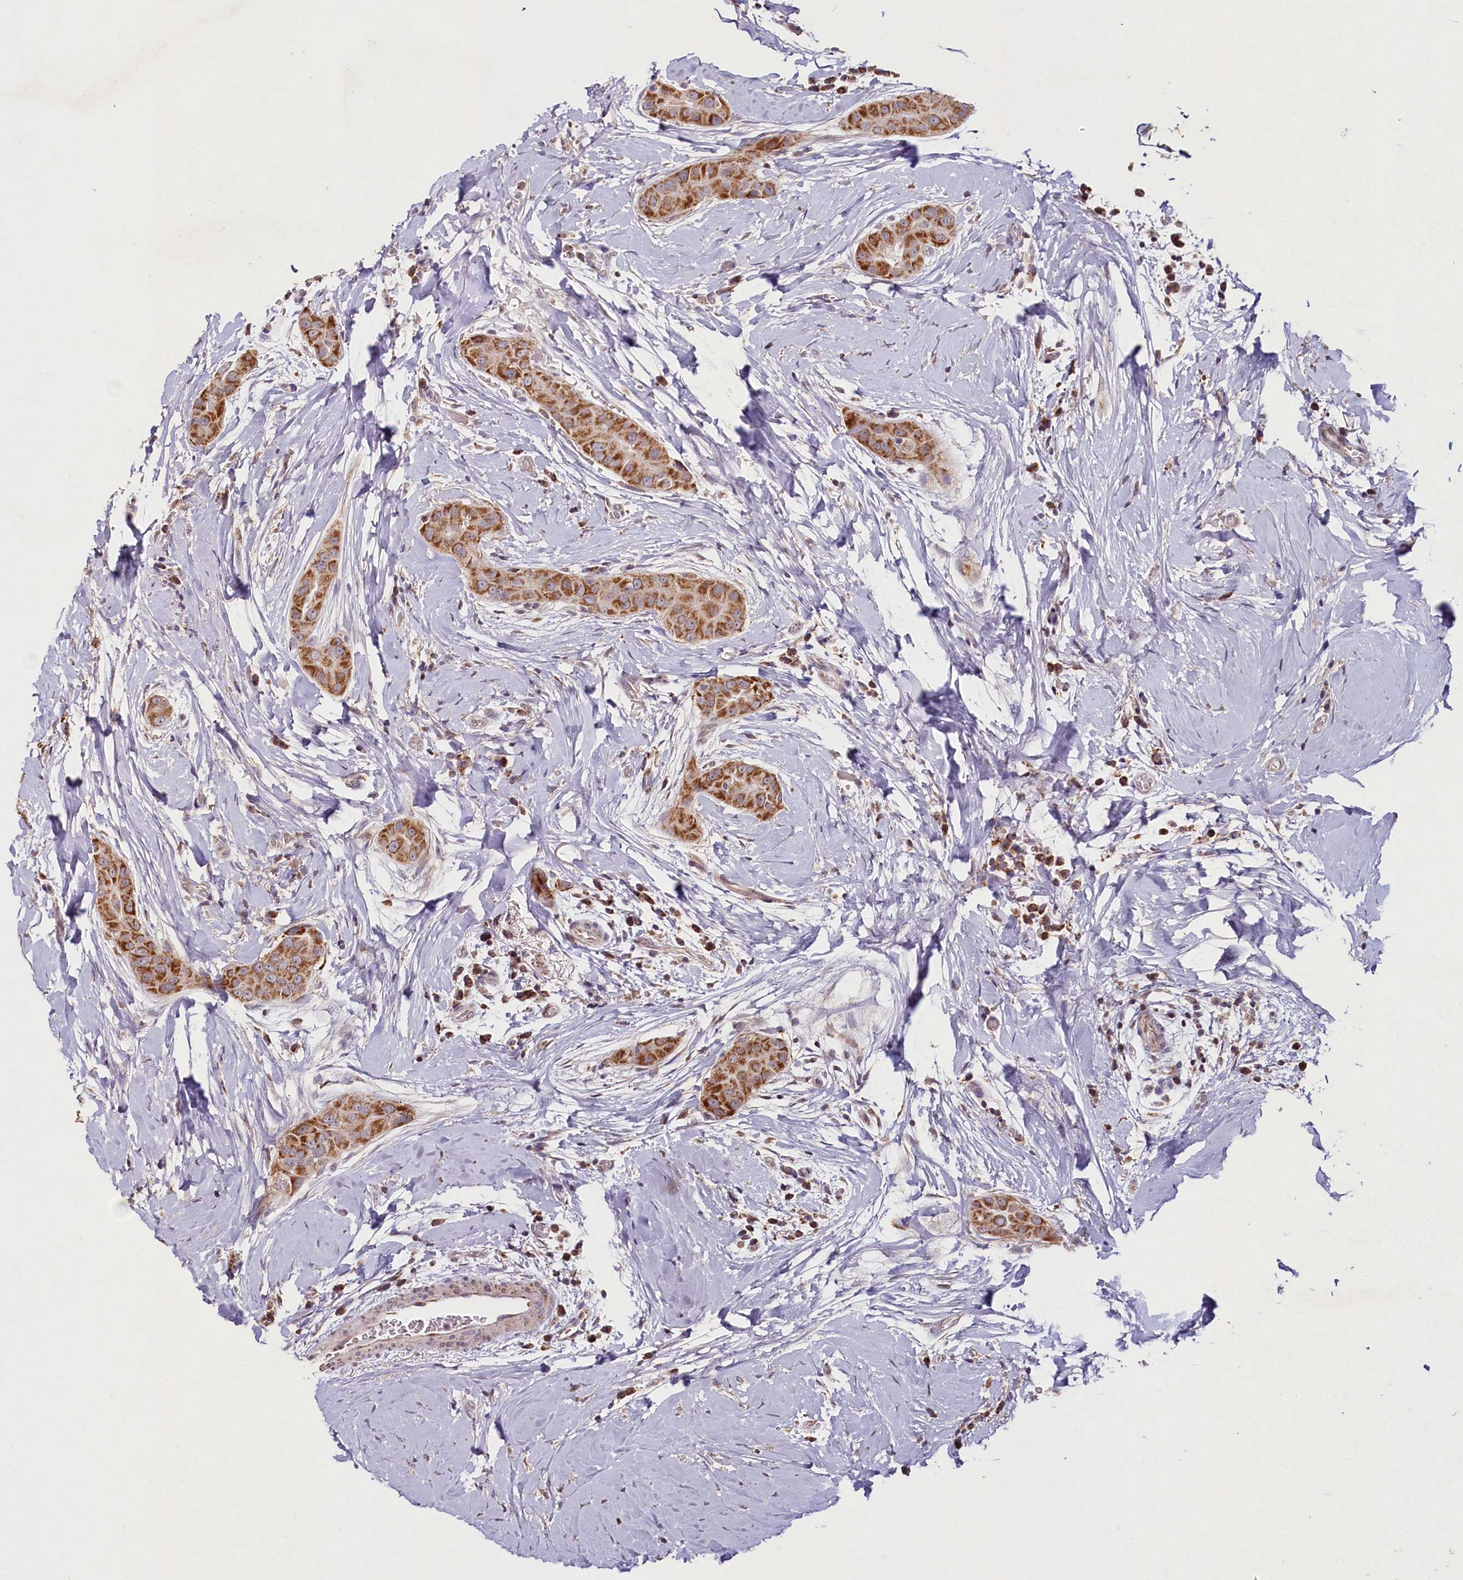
{"staining": {"intensity": "strong", "quantity": ">75%", "location": "cytoplasmic/membranous"}, "tissue": "thyroid cancer", "cell_type": "Tumor cells", "image_type": "cancer", "snomed": [{"axis": "morphology", "description": "Papillary adenocarcinoma, NOS"}, {"axis": "topography", "description": "Thyroid gland"}], "caption": "Immunohistochemistry (IHC) of human thyroid cancer (papillary adenocarcinoma) exhibits high levels of strong cytoplasmic/membranous expression in approximately >75% of tumor cells. (brown staining indicates protein expression, while blue staining denotes nuclei).", "gene": "PDE6D", "patient": {"sex": "male", "age": 33}}